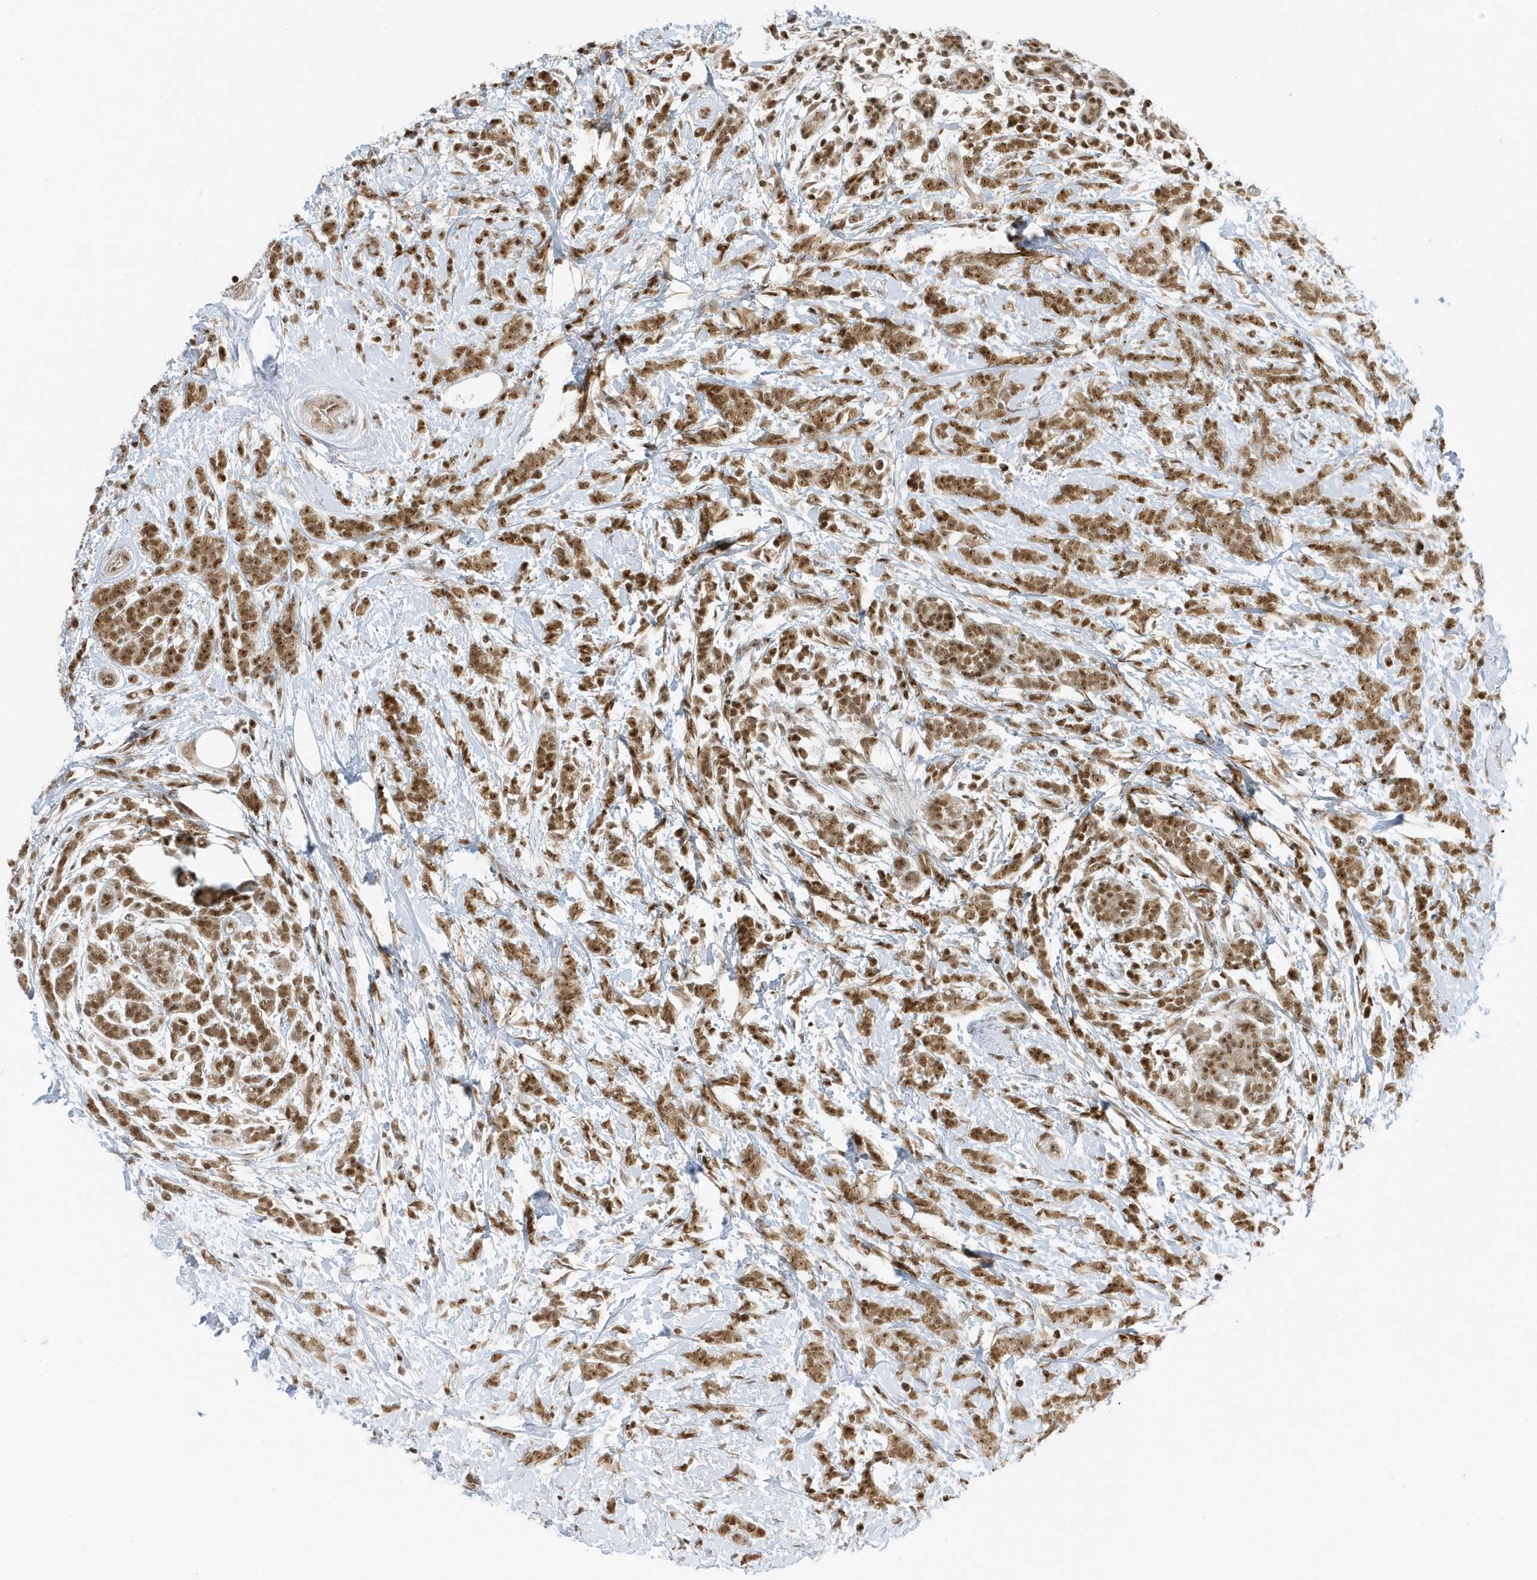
{"staining": {"intensity": "moderate", "quantity": ">75%", "location": "cytoplasmic/membranous,nuclear"}, "tissue": "breast cancer", "cell_type": "Tumor cells", "image_type": "cancer", "snomed": [{"axis": "morphology", "description": "Lobular carcinoma"}, {"axis": "topography", "description": "Breast"}], "caption": "Protein staining reveals moderate cytoplasmic/membranous and nuclear positivity in about >75% of tumor cells in breast lobular carcinoma.", "gene": "ZNF740", "patient": {"sex": "female", "age": 58}}